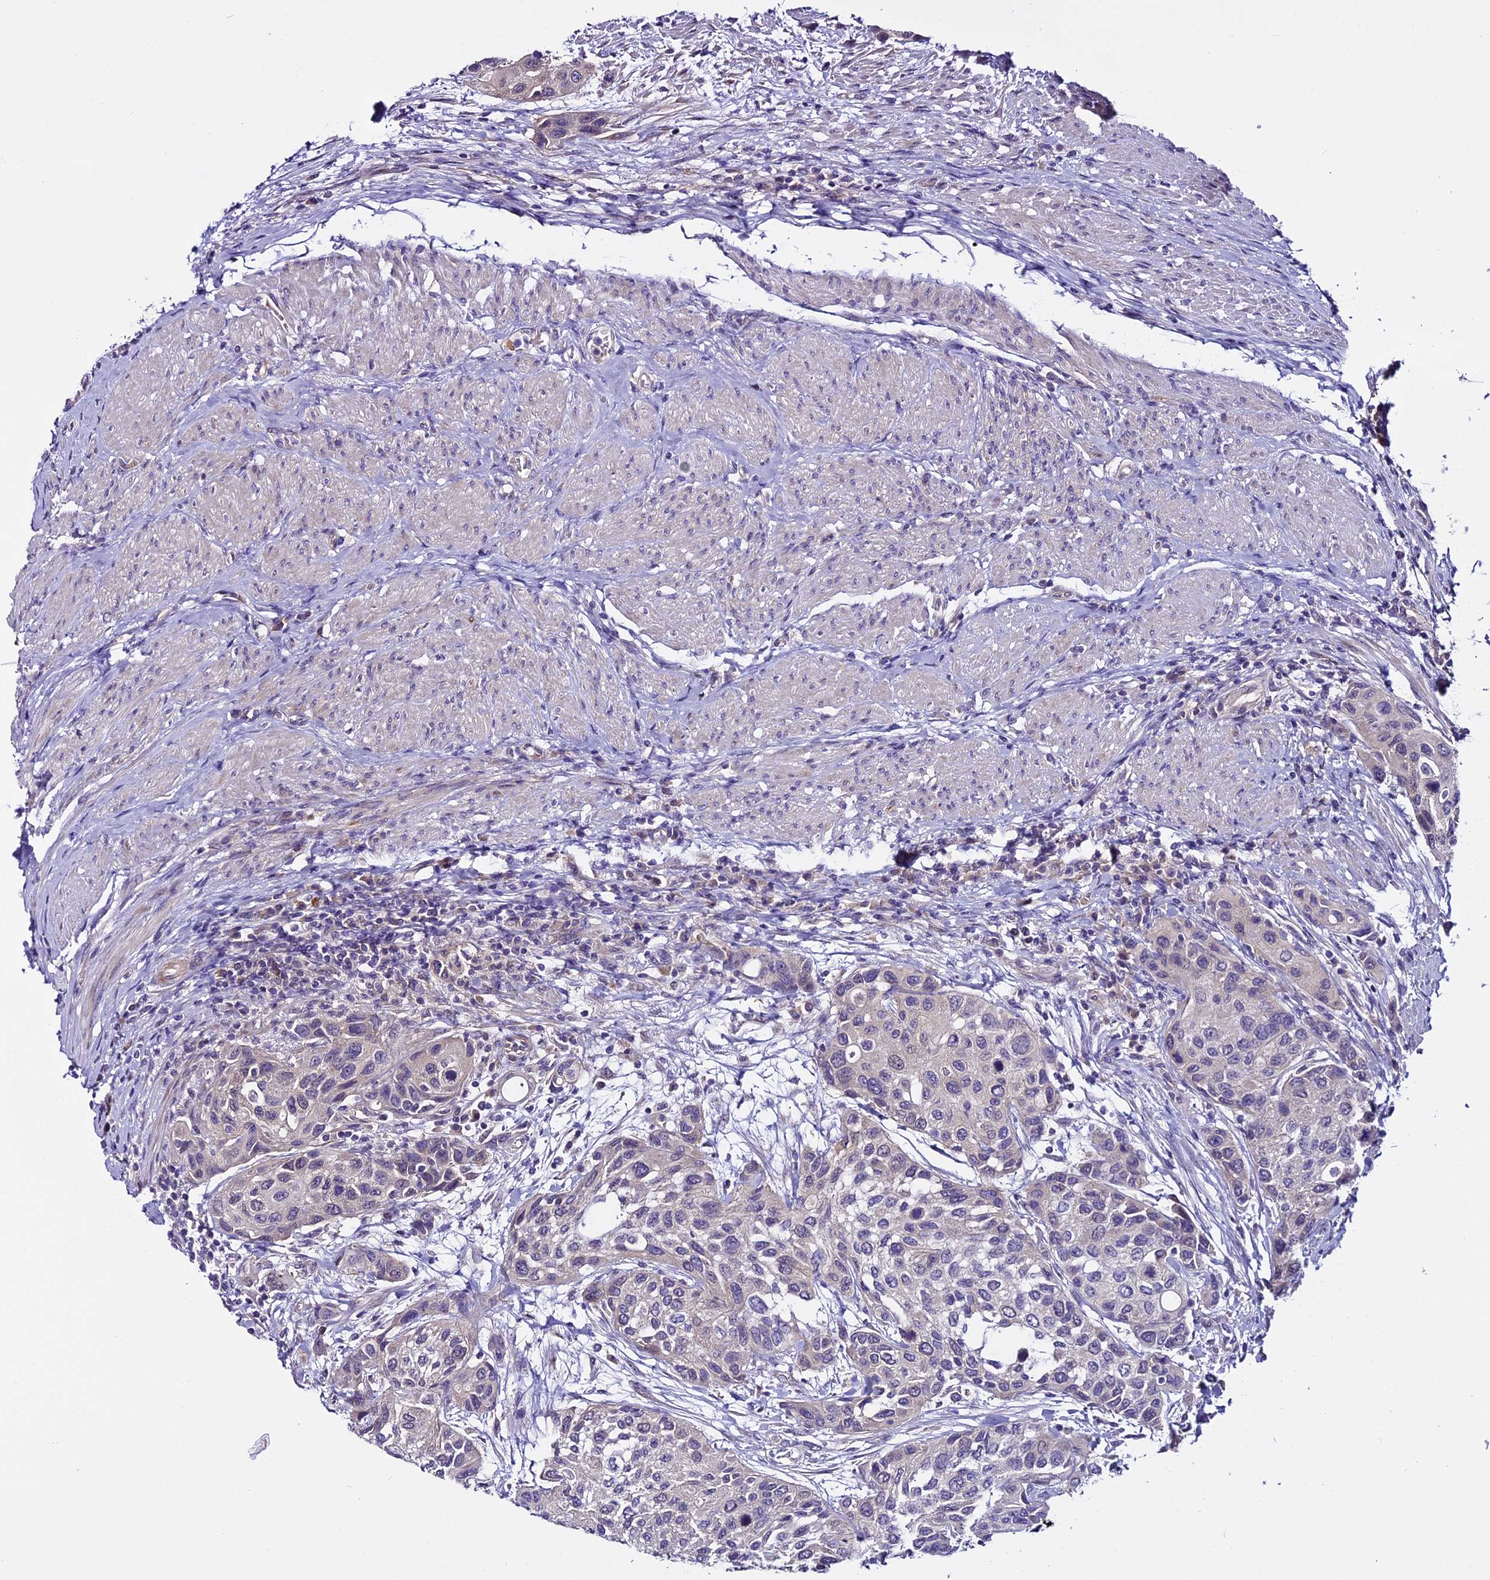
{"staining": {"intensity": "negative", "quantity": "none", "location": "none"}, "tissue": "urothelial cancer", "cell_type": "Tumor cells", "image_type": "cancer", "snomed": [{"axis": "morphology", "description": "Normal tissue, NOS"}, {"axis": "morphology", "description": "Urothelial carcinoma, High grade"}, {"axis": "topography", "description": "Vascular tissue"}, {"axis": "topography", "description": "Urinary bladder"}], "caption": "Tumor cells show no significant protein expression in urothelial cancer.", "gene": "C9orf40", "patient": {"sex": "female", "age": 56}}